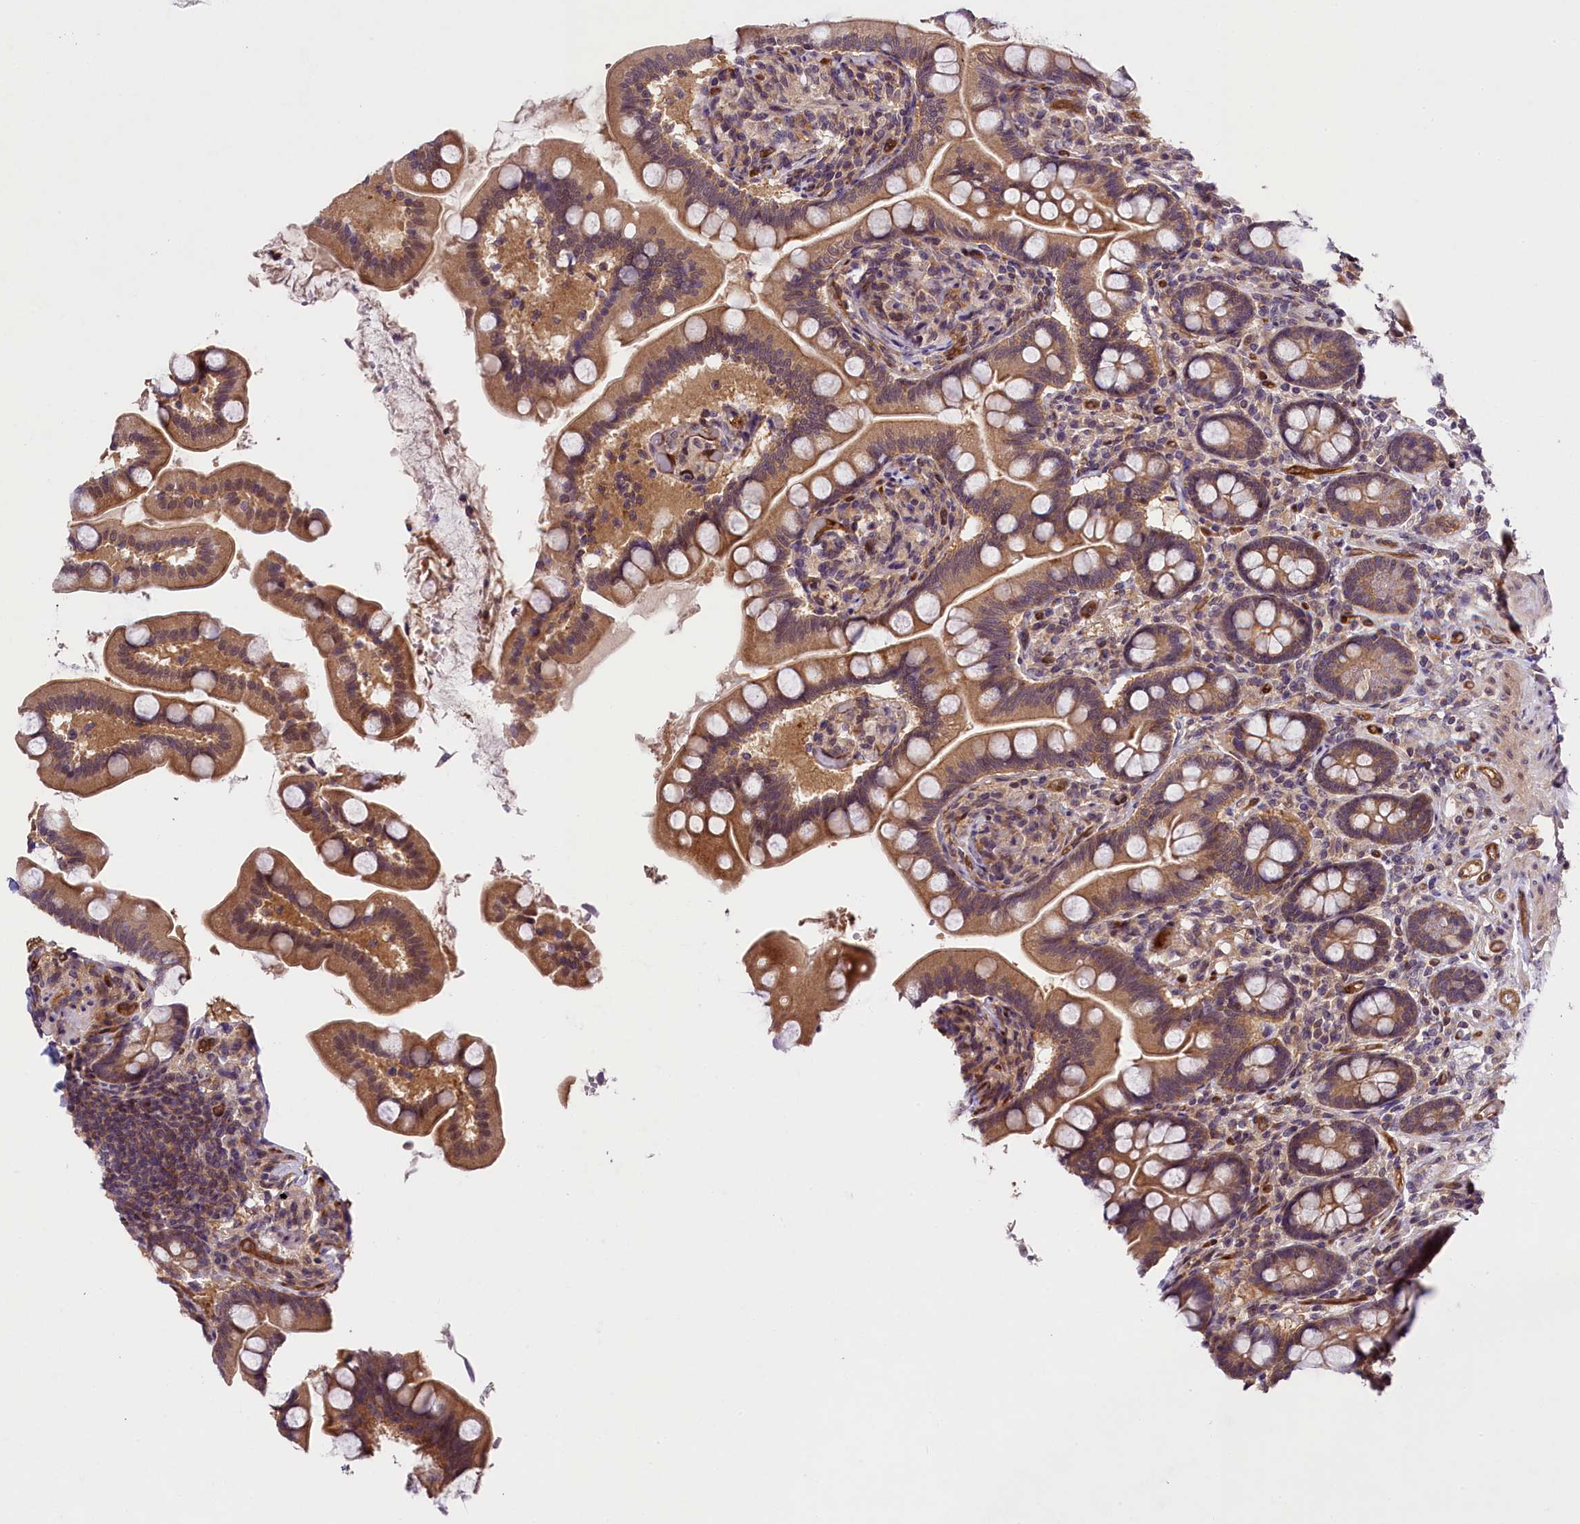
{"staining": {"intensity": "strong", "quantity": ">75%", "location": "cytoplasmic/membranous"}, "tissue": "small intestine", "cell_type": "Glandular cells", "image_type": "normal", "snomed": [{"axis": "morphology", "description": "Normal tissue, NOS"}, {"axis": "topography", "description": "Small intestine"}], "caption": "A histopathology image of small intestine stained for a protein displays strong cytoplasmic/membranous brown staining in glandular cells. The protein of interest is stained brown, and the nuclei are stained in blue (DAB (3,3'-diaminobenzidine) IHC with brightfield microscopy, high magnification).", "gene": "SNRK", "patient": {"sex": "female", "age": 64}}